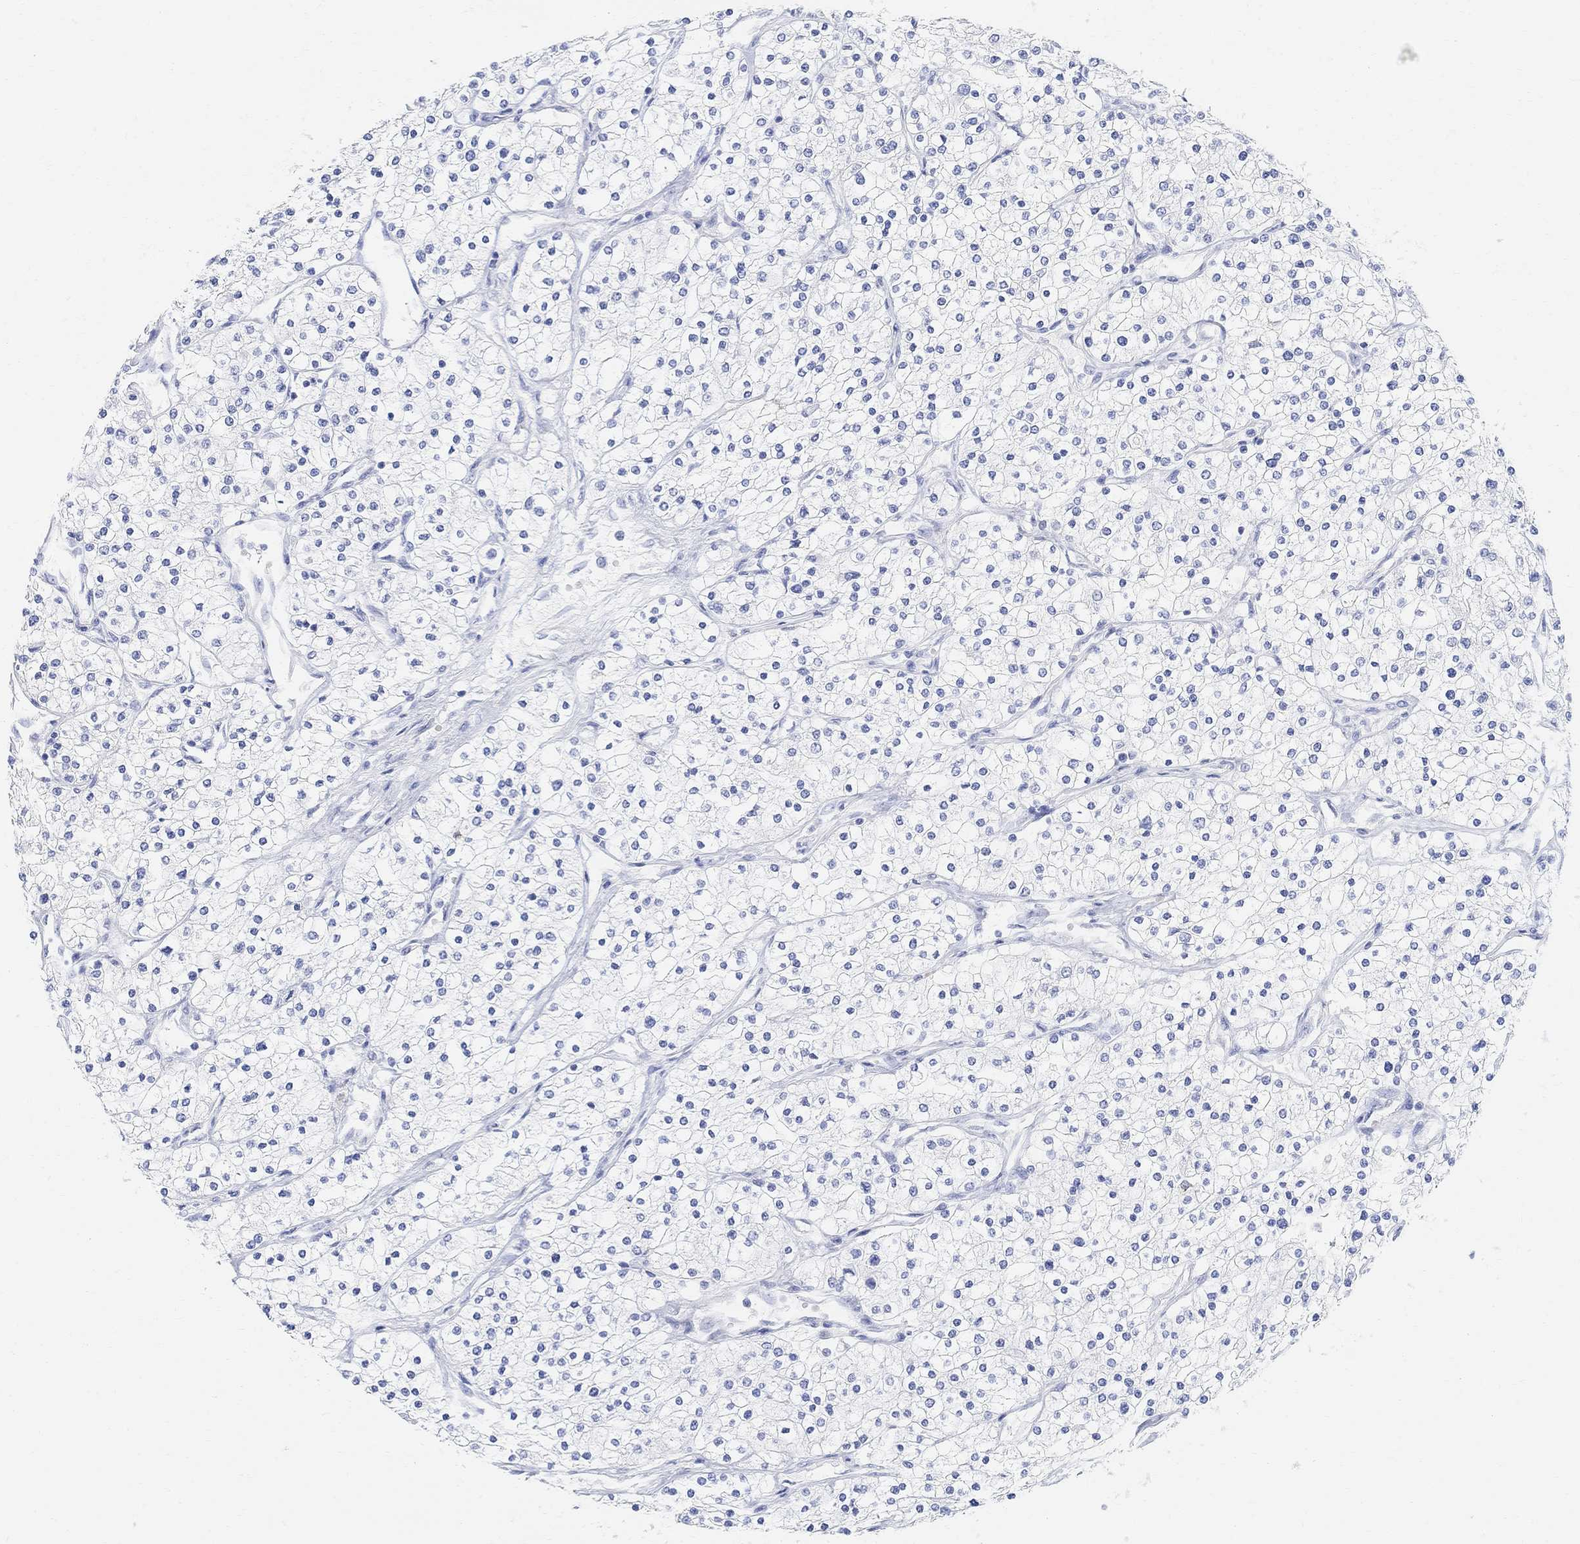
{"staining": {"intensity": "negative", "quantity": "none", "location": "none"}, "tissue": "renal cancer", "cell_type": "Tumor cells", "image_type": "cancer", "snomed": [{"axis": "morphology", "description": "Adenocarcinoma, NOS"}, {"axis": "topography", "description": "Kidney"}], "caption": "DAB (3,3'-diaminobenzidine) immunohistochemical staining of human renal cancer reveals no significant staining in tumor cells.", "gene": "RETNLB", "patient": {"sex": "male", "age": 80}}